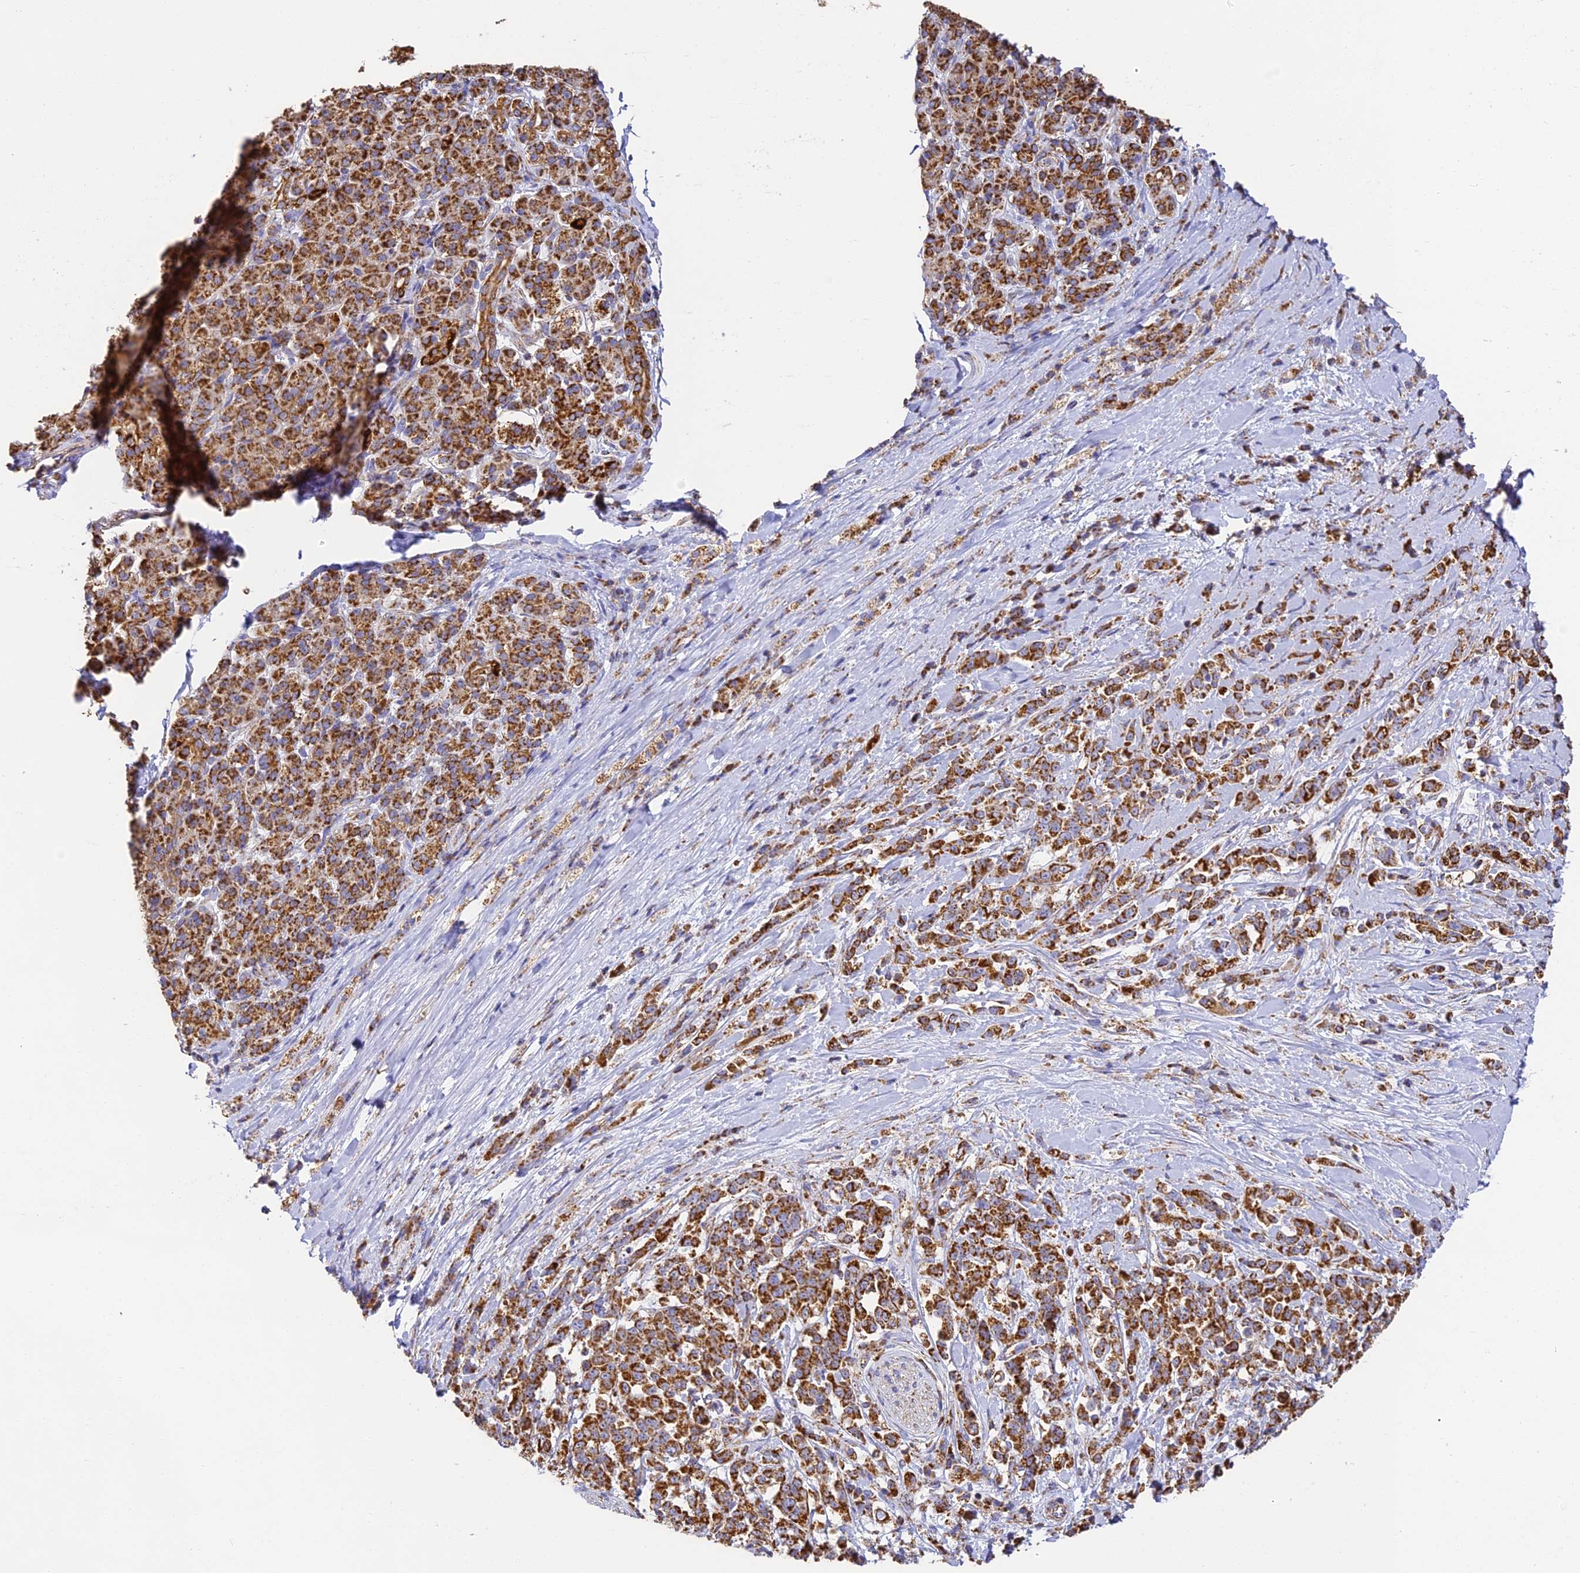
{"staining": {"intensity": "strong", "quantity": ">75%", "location": "cytoplasmic/membranous"}, "tissue": "pancreatic cancer", "cell_type": "Tumor cells", "image_type": "cancer", "snomed": [{"axis": "morphology", "description": "Normal tissue, NOS"}, {"axis": "morphology", "description": "Adenocarcinoma, NOS"}, {"axis": "topography", "description": "Pancreas"}], "caption": "This is an image of immunohistochemistry staining of adenocarcinoma (pancreatic), which shows strong positivity in the cytoplasmic/membranous of tumor cells.", "gene": "COX6C", "patient": {"sex": "female", "age": 64}}